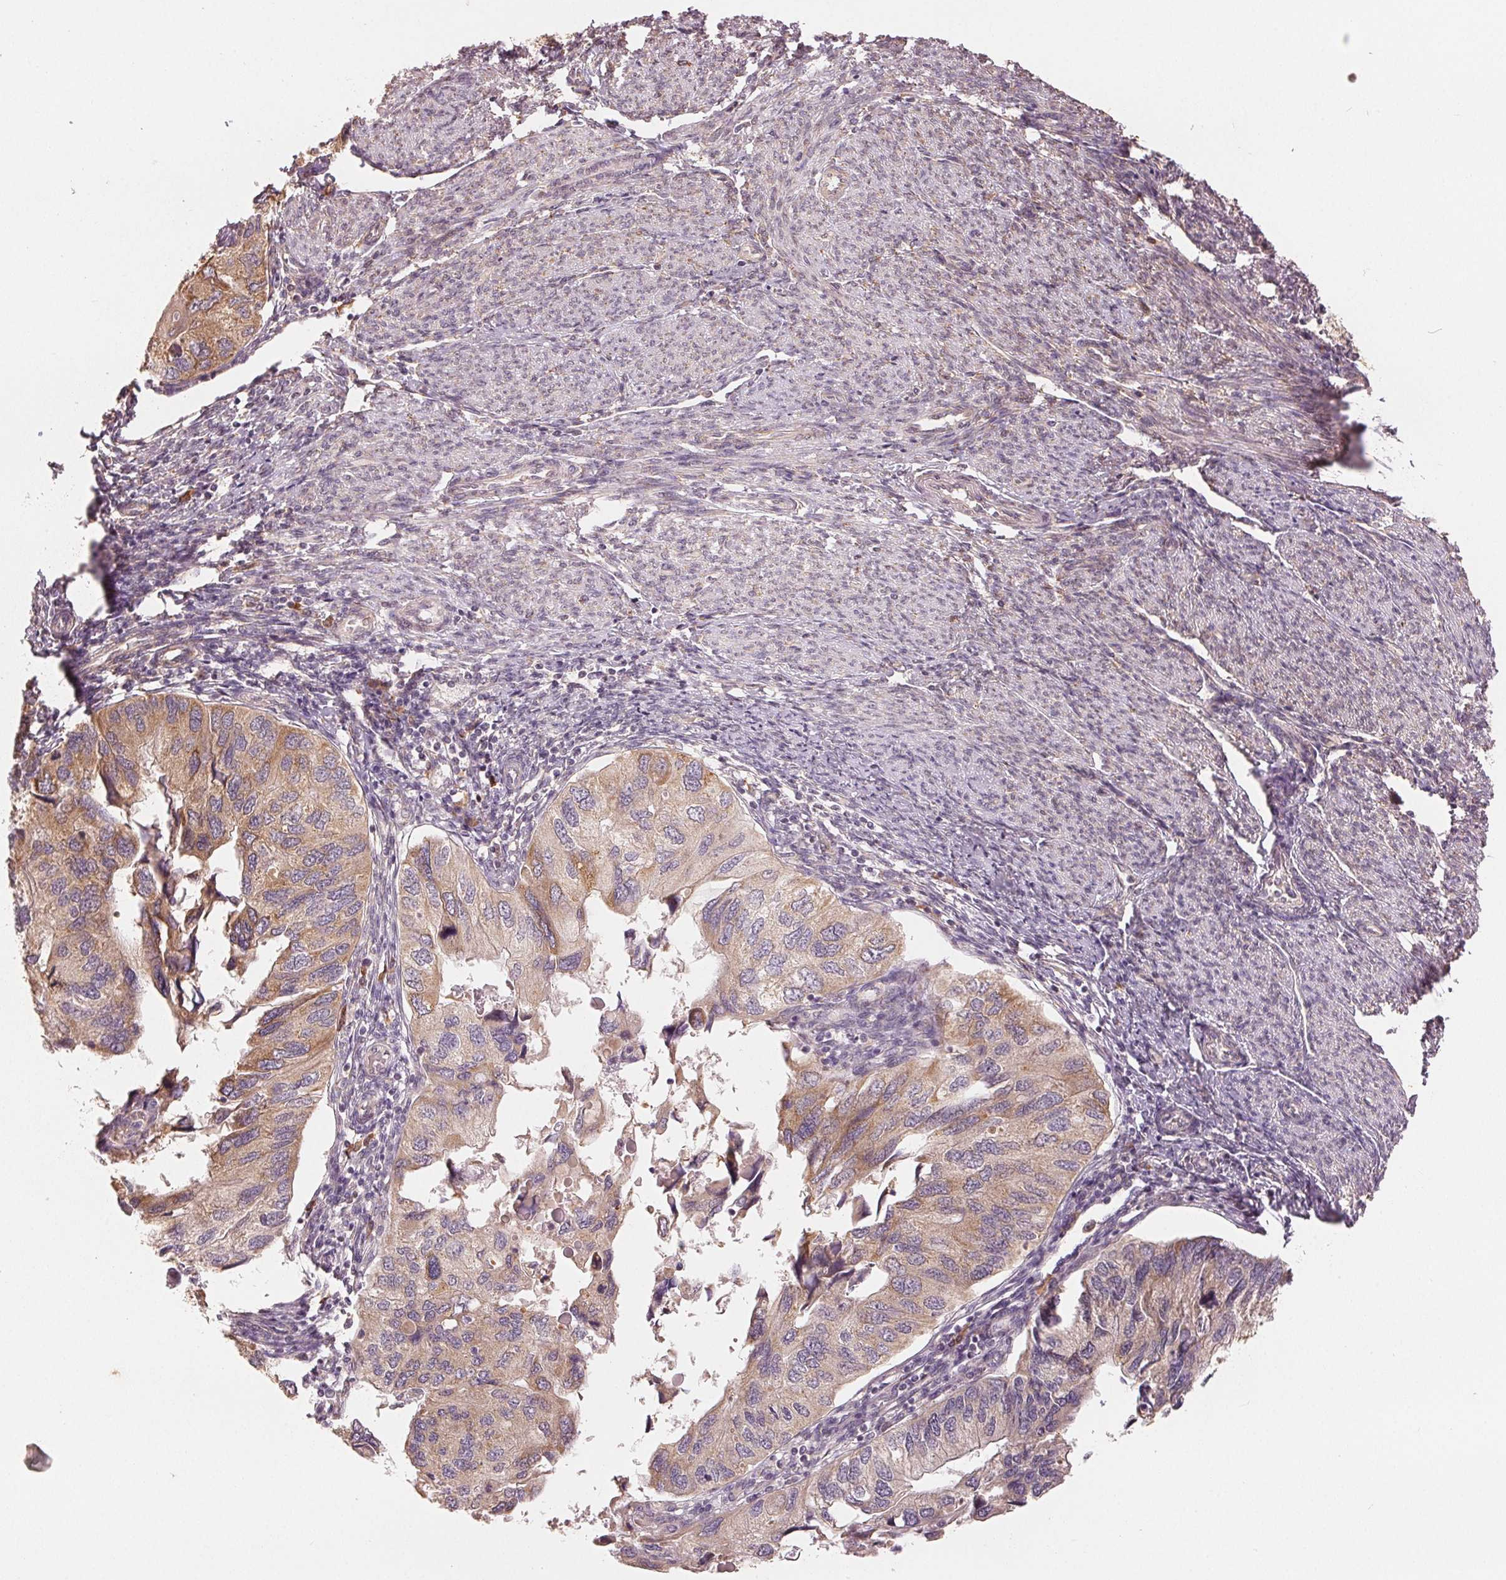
{"staining": {"intensity": "moderate", "quantity": "<25%", "location": "cytoplasmic/membranous"}, "tissue": "endometrial cancer", "cell_type": "Tumor cells", "image_type": "cancer", "snomed": [{"axis": "morphology", "description": "Carcinoma, NOS"}, {"axis": "topography", "description": "Uterus"}], "caption": "Immunohistochemical staining of human endometrial carcinoma shows low levels of moderate cytoplasmic/membranous staining in approximately <25% of tumor cells.", "gene": "SLC20A1", "patient": {"sex": "female", "age": 76}}